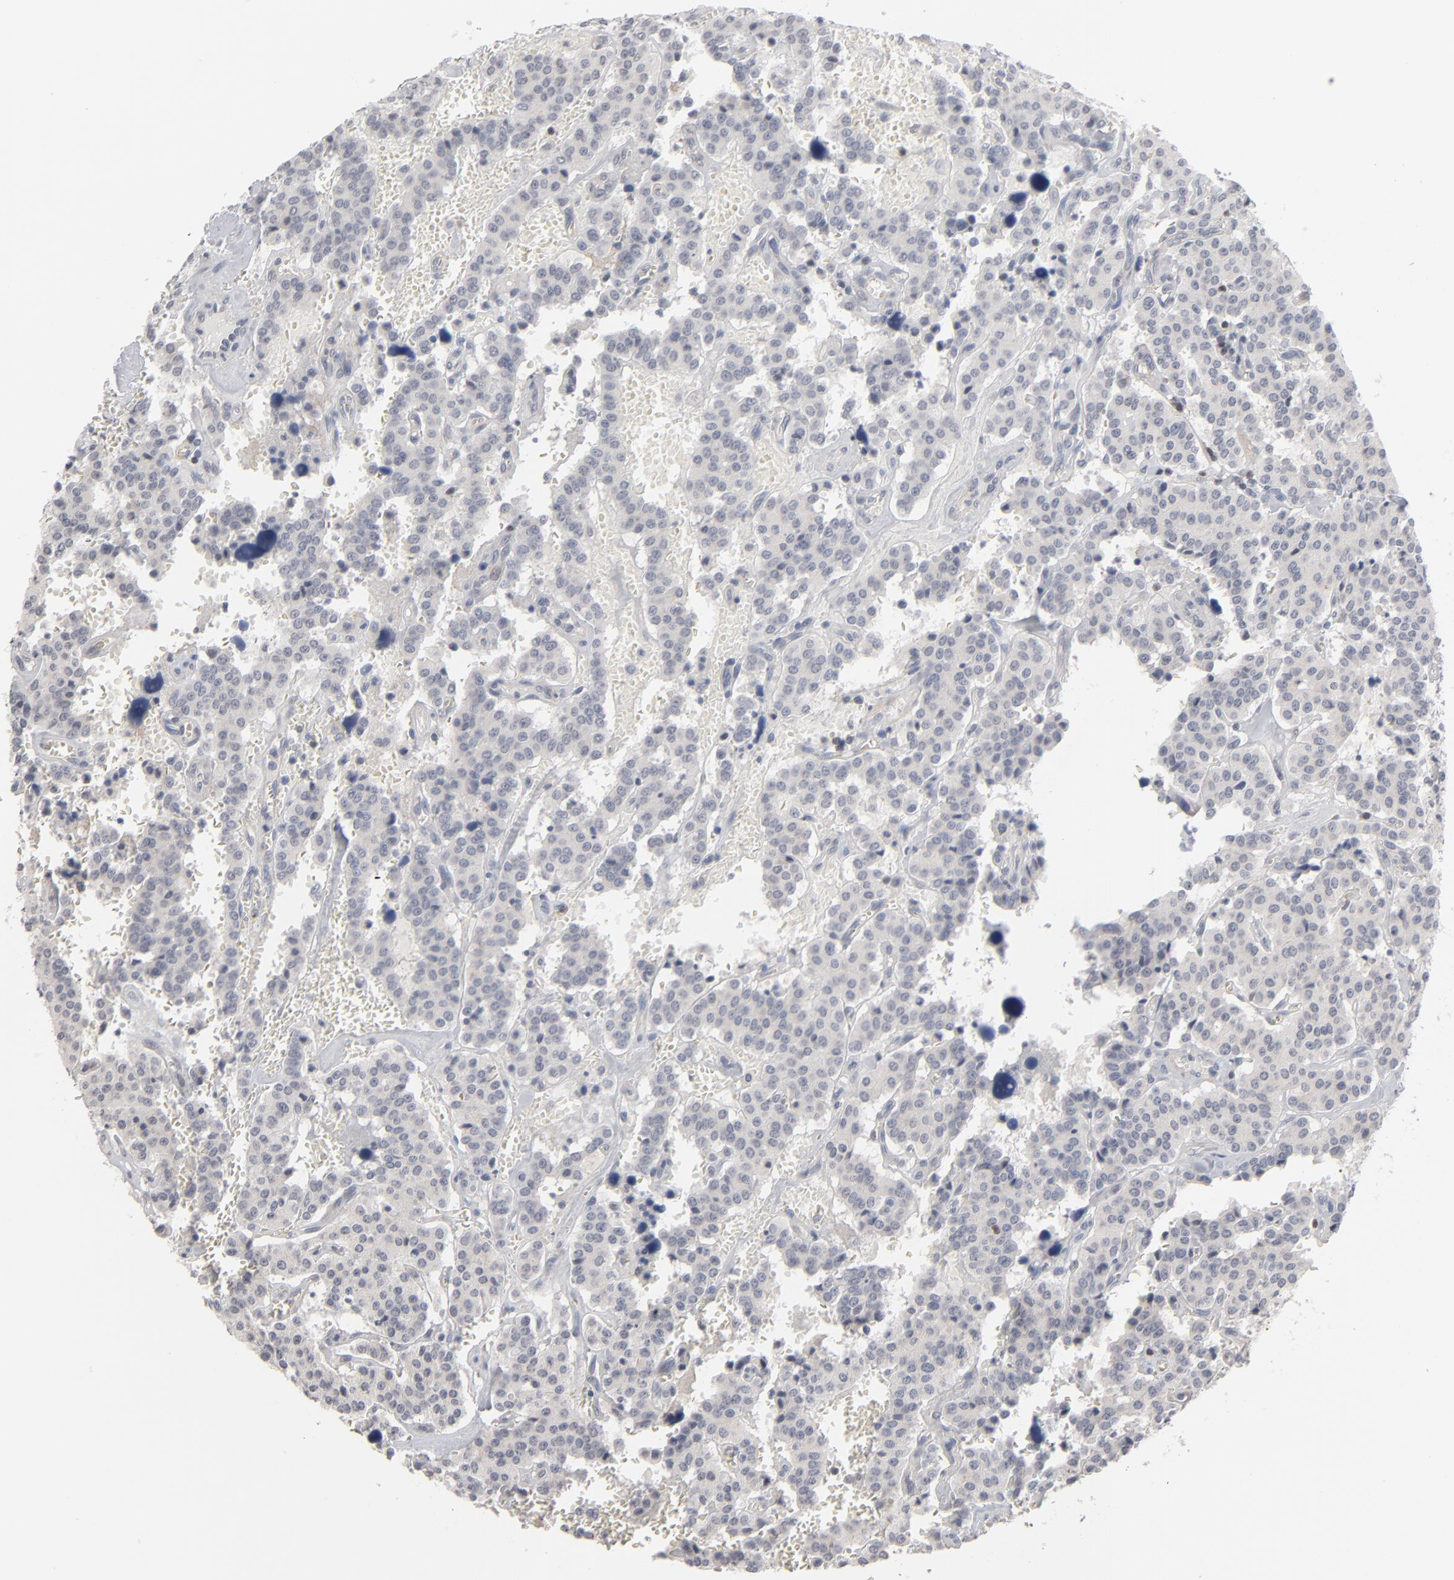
{"staining": {"intensity": "negative", "quantity": "none", "location": "none"}, "tissue": "carcinoid", "cell_type": "Tumor cells", "image_type": "cancer", "snomed": [{"axis": "morphology", "description": "Carcinoid, malignant, NOS"}, {"axis": "topography", "description": "Bronchus"}], "caption": "DAB (3,3'-diaminobenzidine) immunohistochemical staining of carcinoid reveals no significant positivity in tumor cells. The staining was performed using DAB to visualize the protein expression in brown, while the nuclei were stained in blue with hematoxylin (Magnification: 20x).", "gene": "STAT4", "patient": {"sex": "male", "age": 55}}